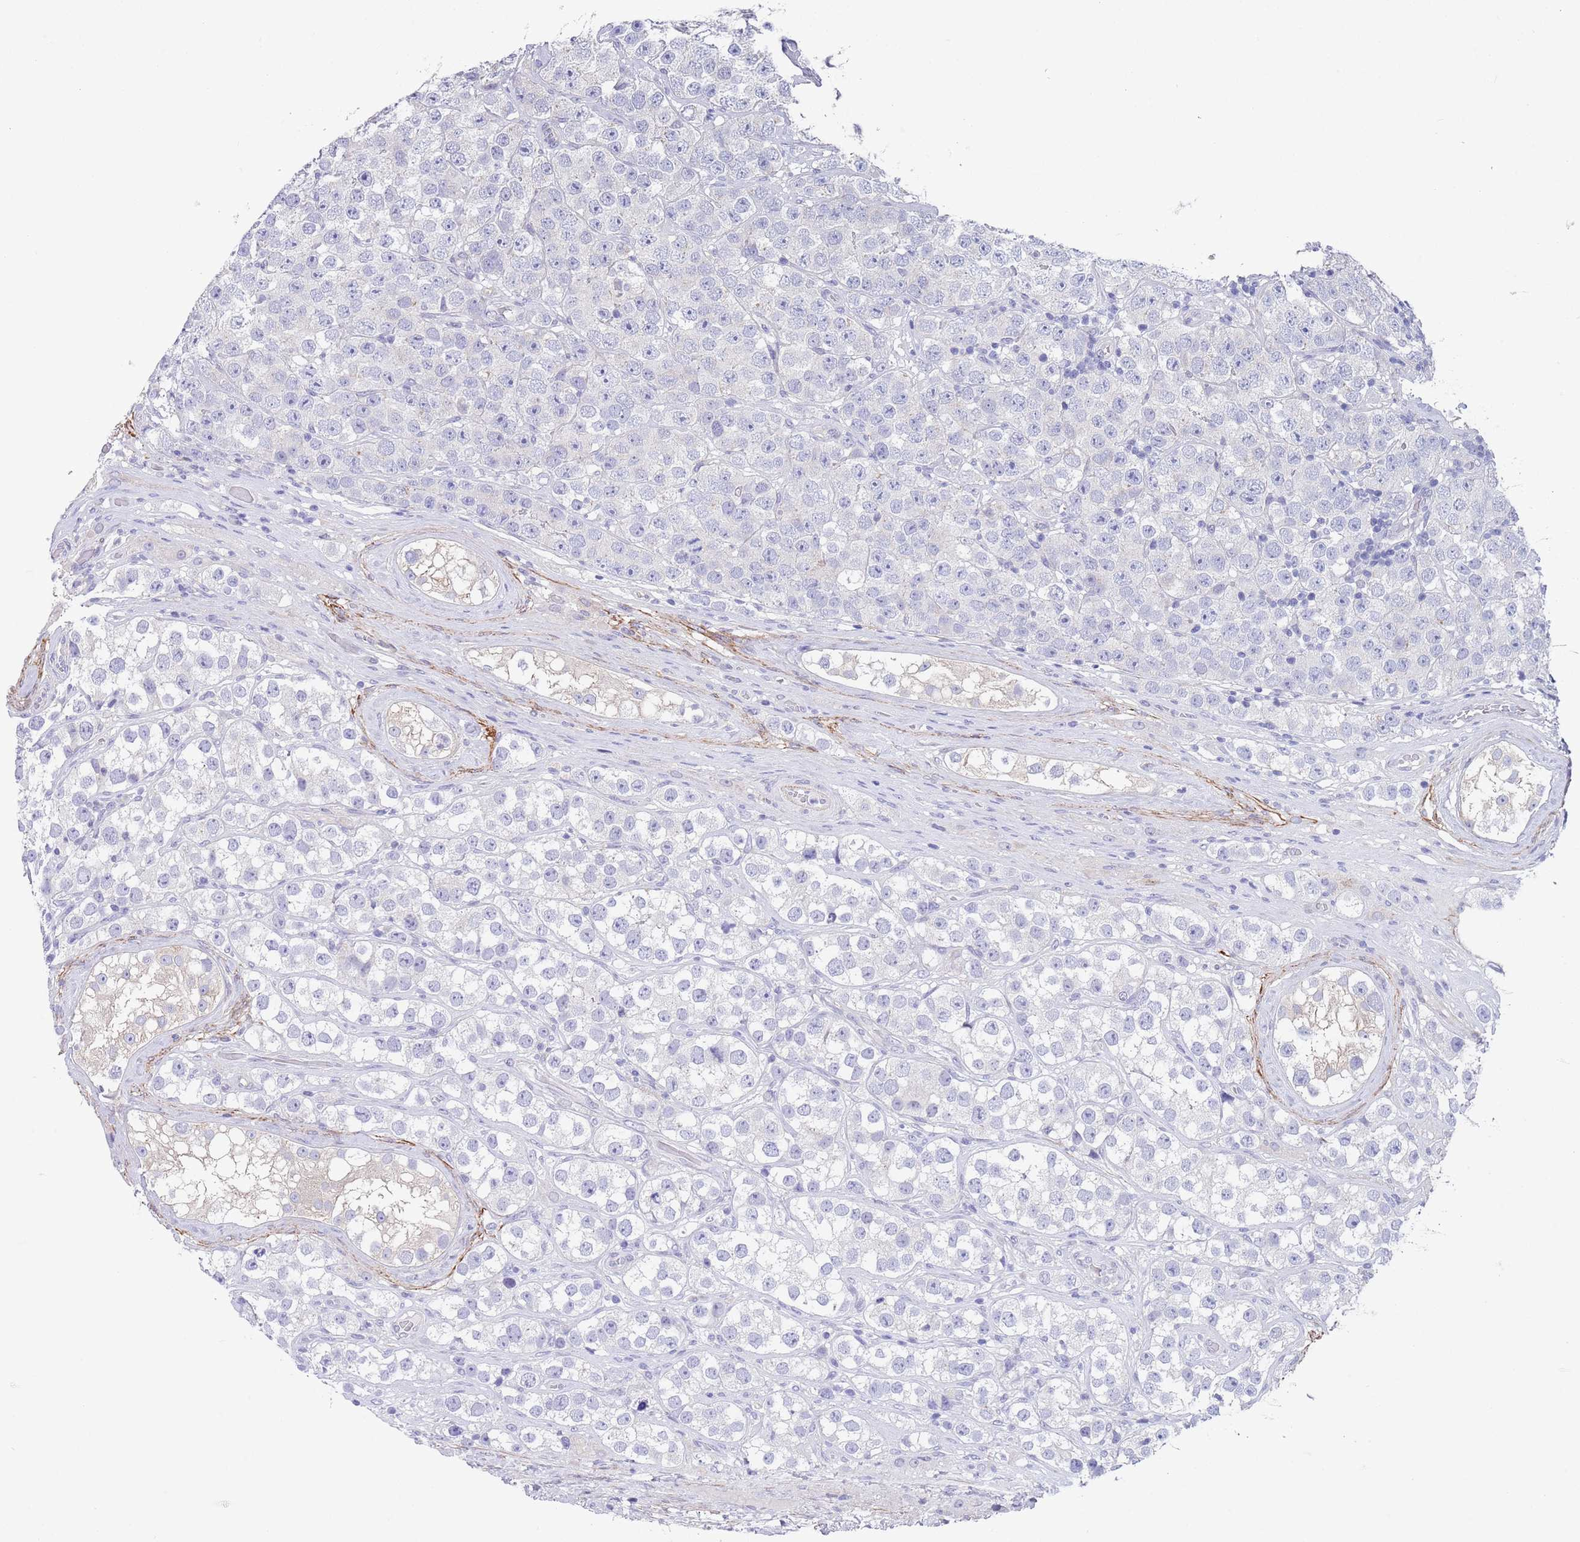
{"staining": {"intensity": "negative", "quantity": "none", "location": "none"}, "tissue": "testis cancer", "cell_type": "Tumor cells", "image_type": "cancer", "snomed": [{"axis": "morphology", "description": "Seminoma, NOS"}, {"axis": "topography", "description": "Testis"}], "caption": "IHC histopathology image of neoplastic tissue: human testis seminoma stained with DAB (3,3'-diaminobenzidine) displays no significant protein staining in tumor cells.", "gene": "RNF169", "patient": {"sex": "male", "age": 28}}